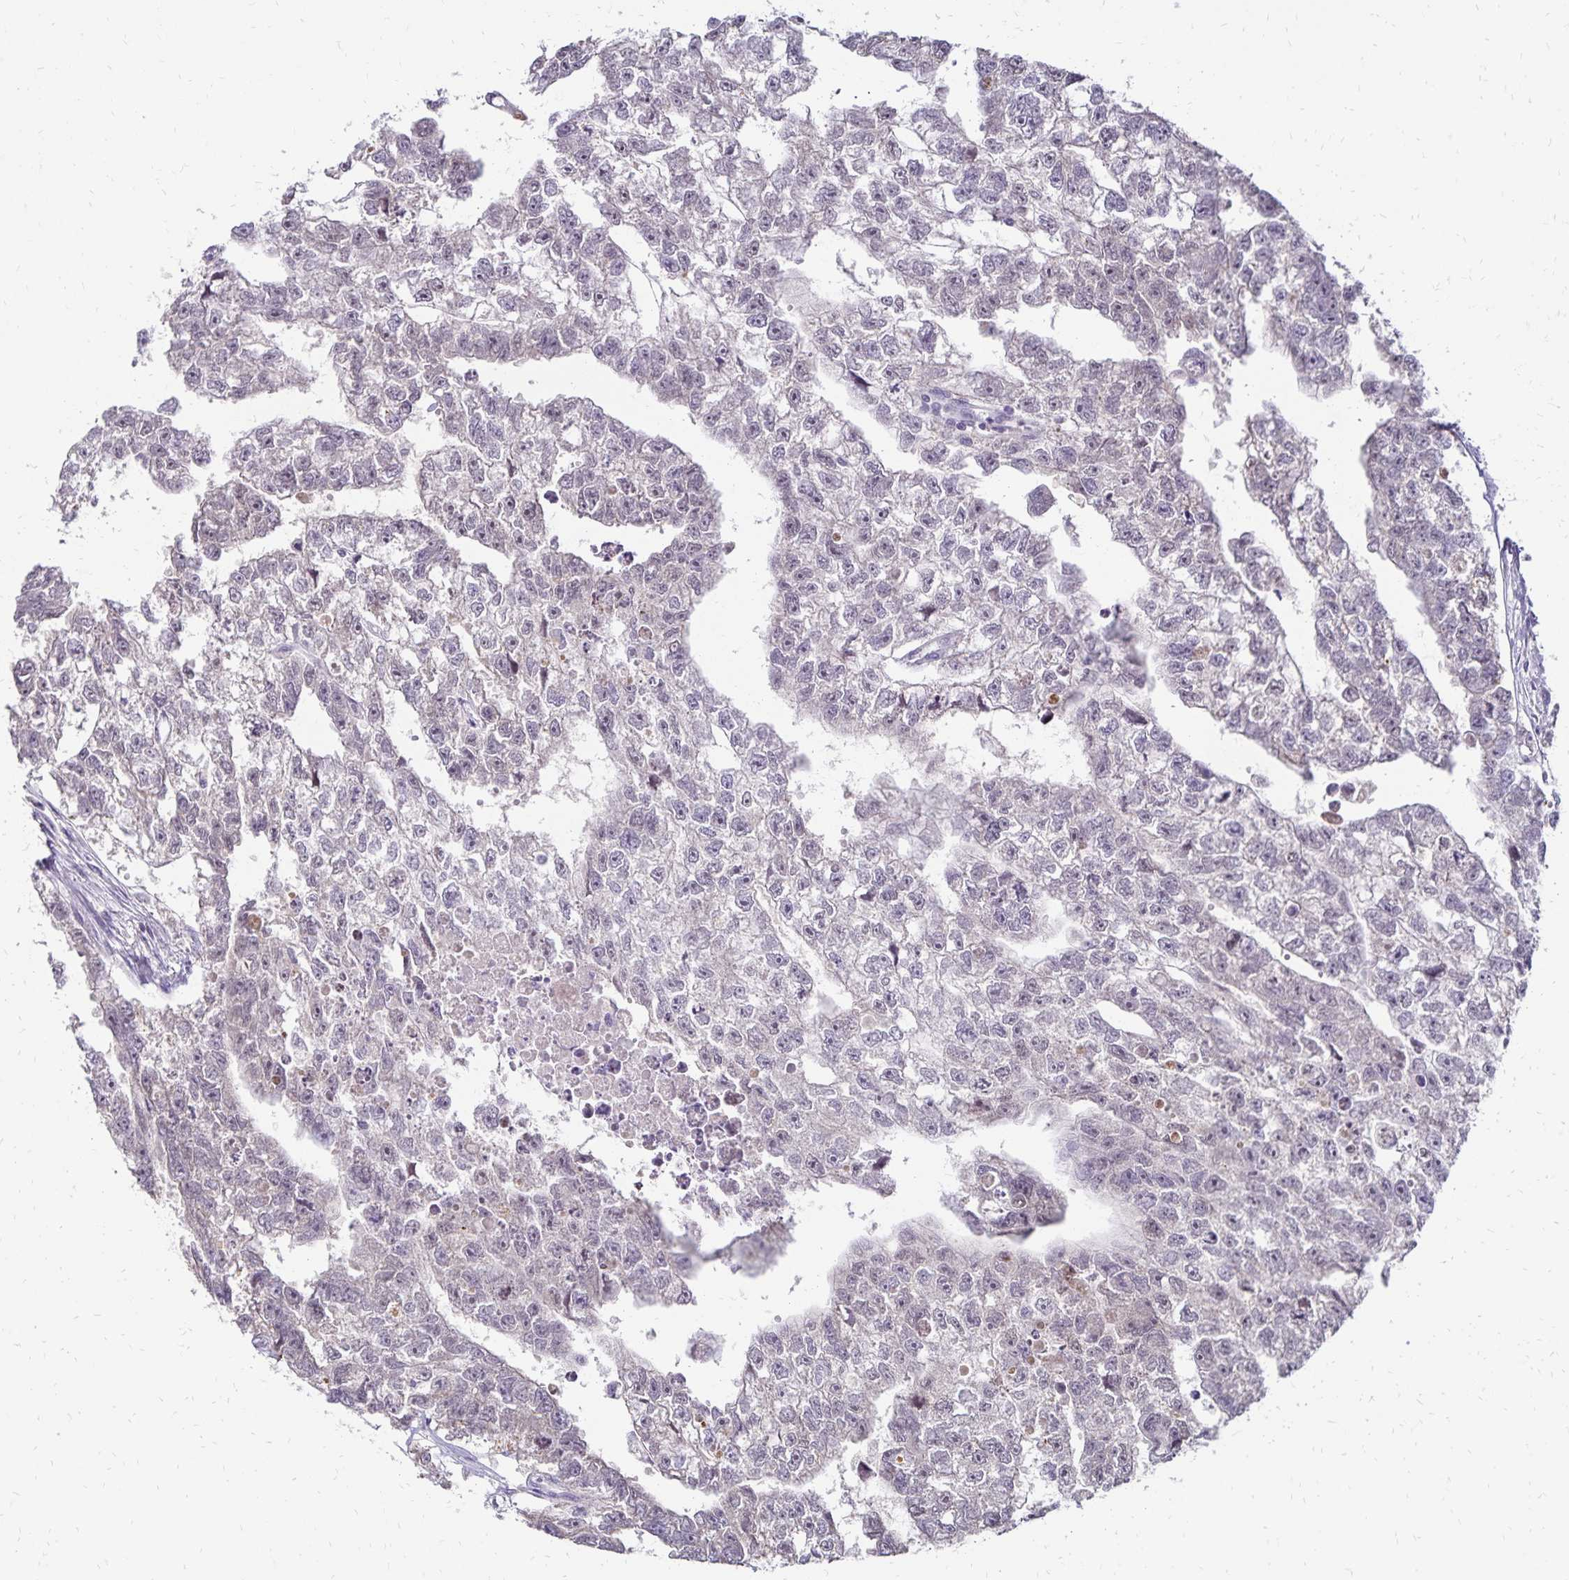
{"staining": {"intensity": "negative", "quantity": "none", "location": "none"}, "tissue": "testis cancer", "cell_type": "Tumor cells", "image_type": "cancer", "snomed": [{"axis": "morphology", "description": "Carcinoma, Embryonal, NOS"}, {"axis": "morphology", "description": "Teratoma, malignant, NOS"}, {"axis": "topography", "description": "Testis"}], "caption": "Photomicrograph shows no protein staining in tumor cells of testis cancer (embryonal carcinoma) tissue.", "gene": "POLB", "patient": {"sex": "male", "age": 44}}